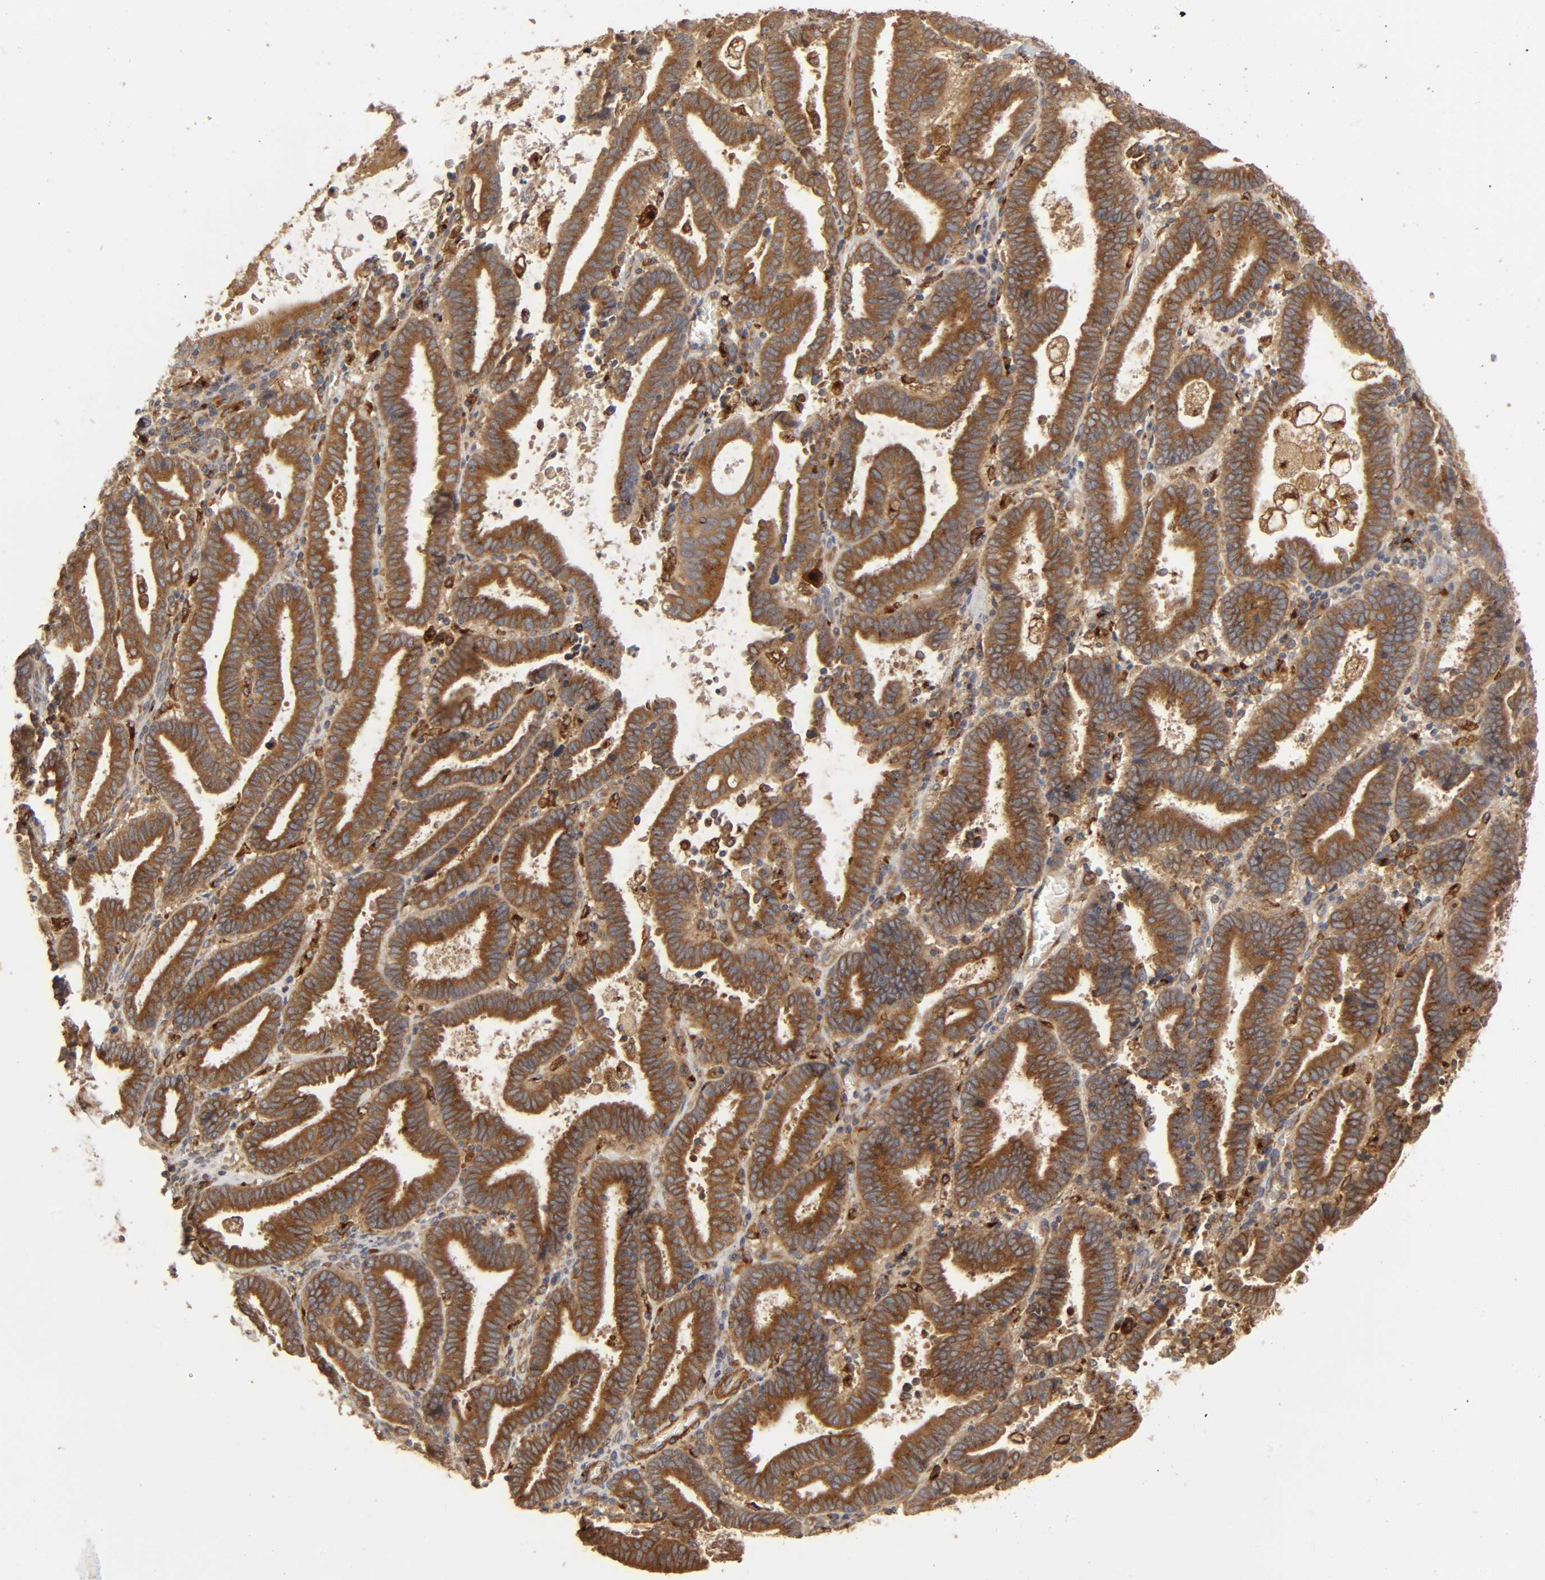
{"staining": {"intensity": "strong", "quantity": ">75%", "location": "cytoplasmic/membranous"}, "tissue": "endometrial cancer", "cell_type": "Tumor cells", "image_type": "cancer", "snomed": [{"axis": "morphology", "description": "Adenocarcinoma, NOS"}, {"axis": "topography", "description": "Uterus"}], "caption": "Protein staining displays strong cytoplasmic/membranous staining in about >75% of tumor cells in adenocarcinoma (endometrial). (DAB IHC with brightfield microscopy, high magnification).", "gene": "GNPTG", "patient": {"sex": "female", "age": 83}}